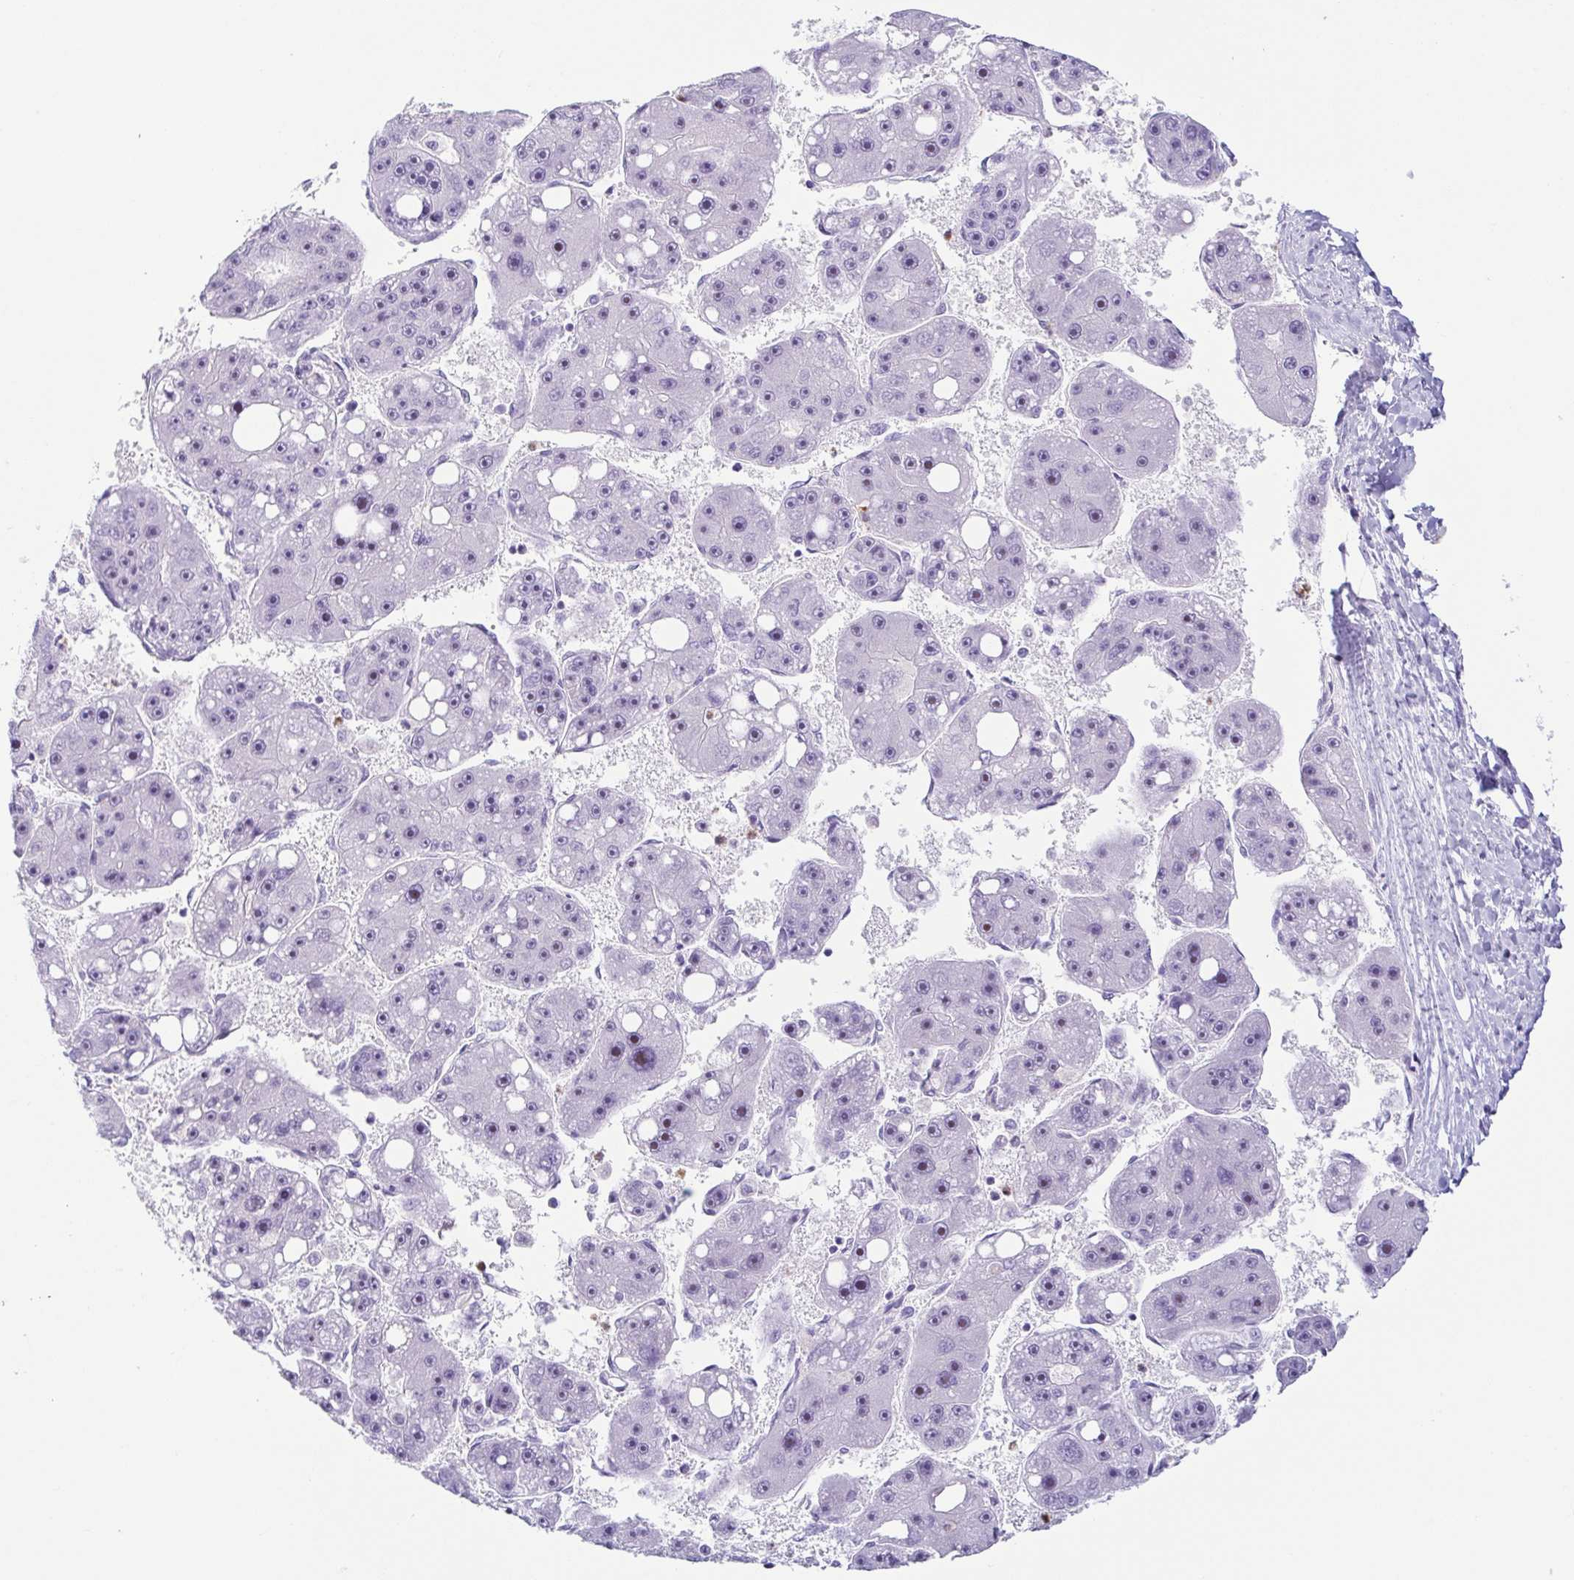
{"staining": {"intensity": "negative", "quantity": "none", "location": "none"}, "tissue": "liver cancer", "cell_type": "Tumor cells", "image_type": "cancer", "snomed": [{"axis": "morphology", "description": "Carcinoma, Hepatocellular, NOS"}, {"axis": "topography", "description": "Liver"}], "caption": "IHC photomicrograph of human liver cancer (hepatocellular carcinoma) stained for a protein (brown), which reveals no staining in tumor cells.", "gene": "AZU1", "patient": {"sex": "female", "age": 61}}